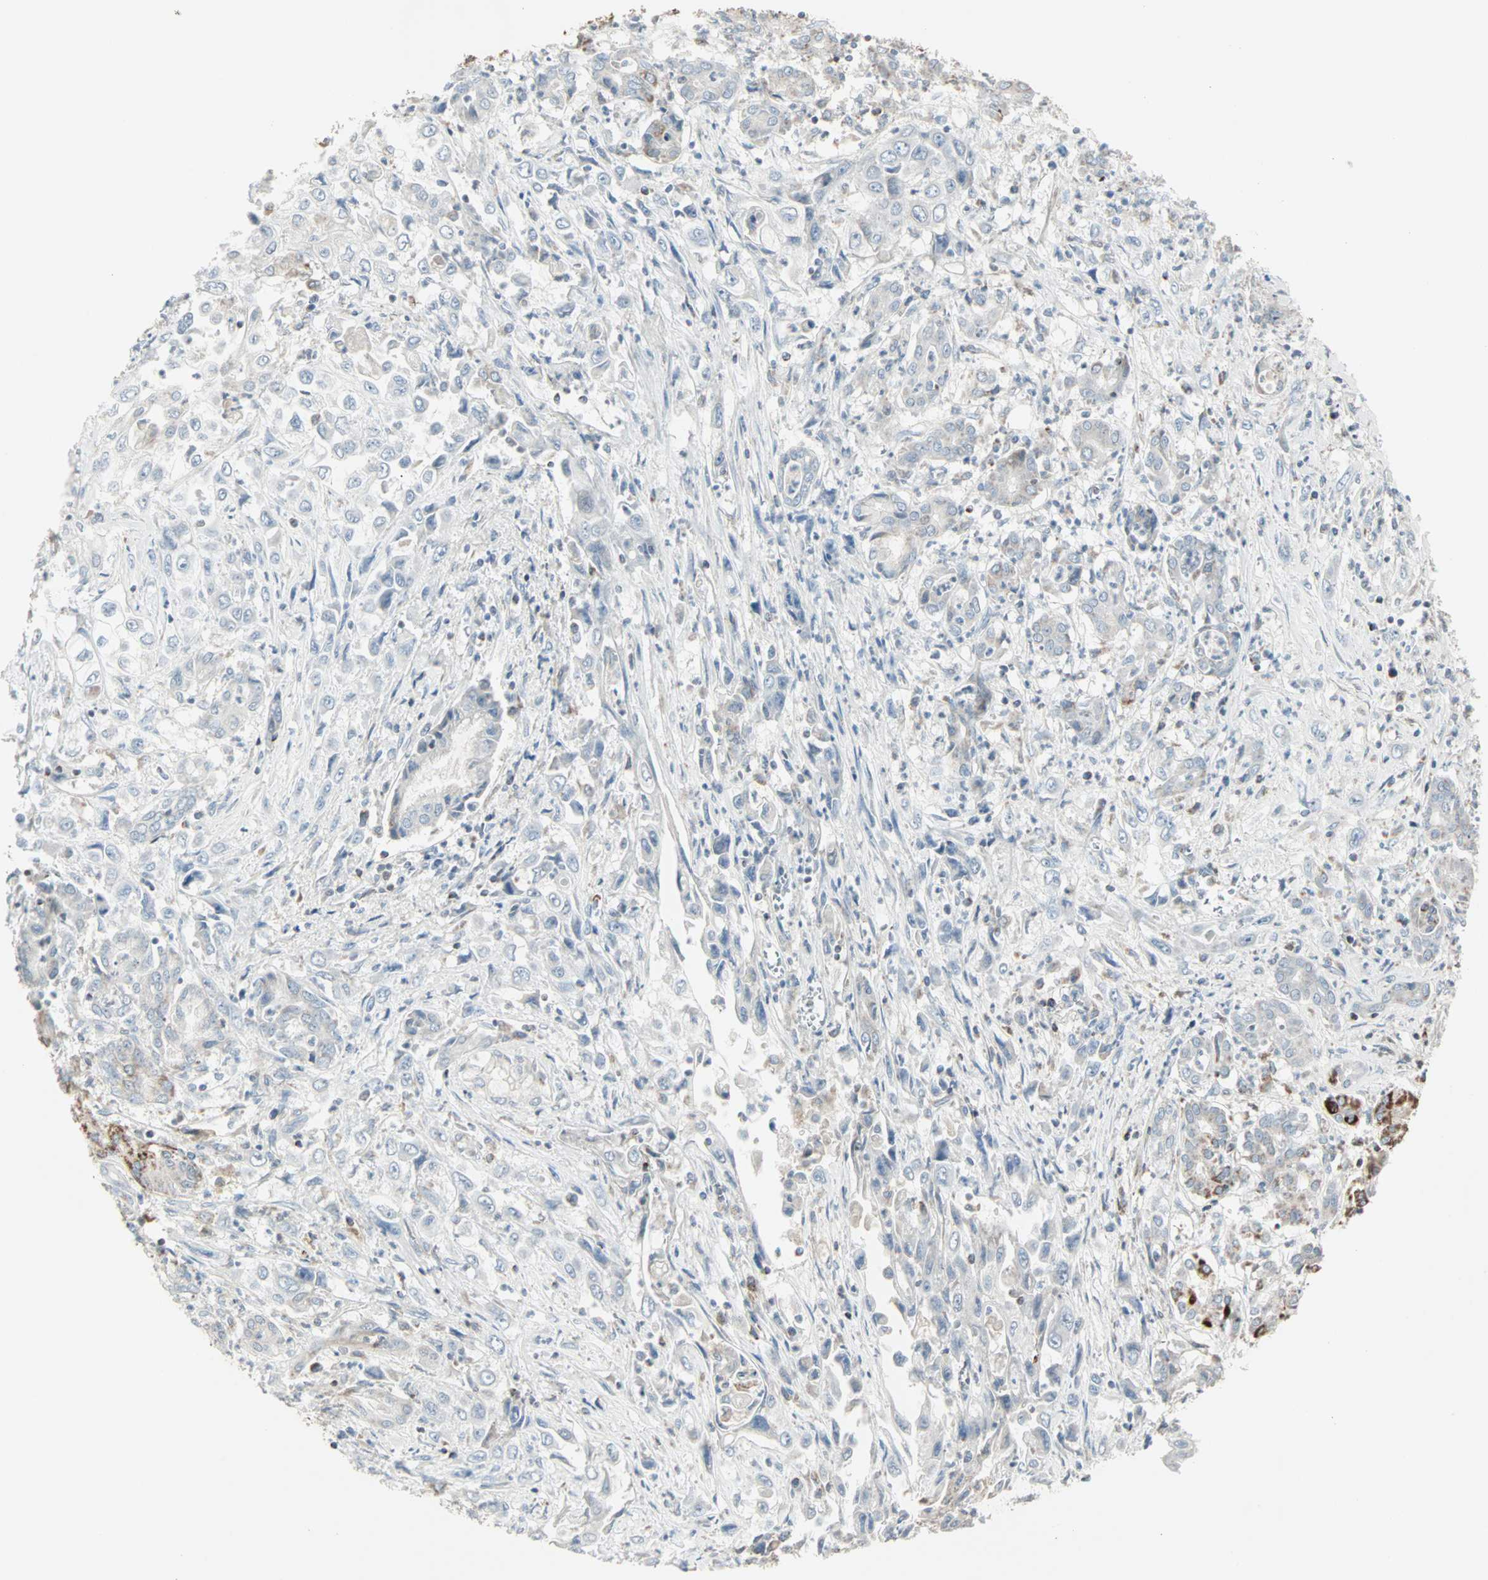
{"staining": {"intensity": "negative", "quantity": "none", "location": "none"}, "tissue": "pancreatic cancer", "cell_type": "Tumor cells", "image_type": "cancer", "snomed": [{"axis": "morphology", "description": "Adenocarcinoma, NOS"}, {"axis": "topography", "description": "Pancreas"}], "caption": "Adenocarcinoma (pancreatic) stained for a protein using IHC displays no expression tumor cells.", "gene": "IDH2", "patient": {"sex": "male", "age": 70}}